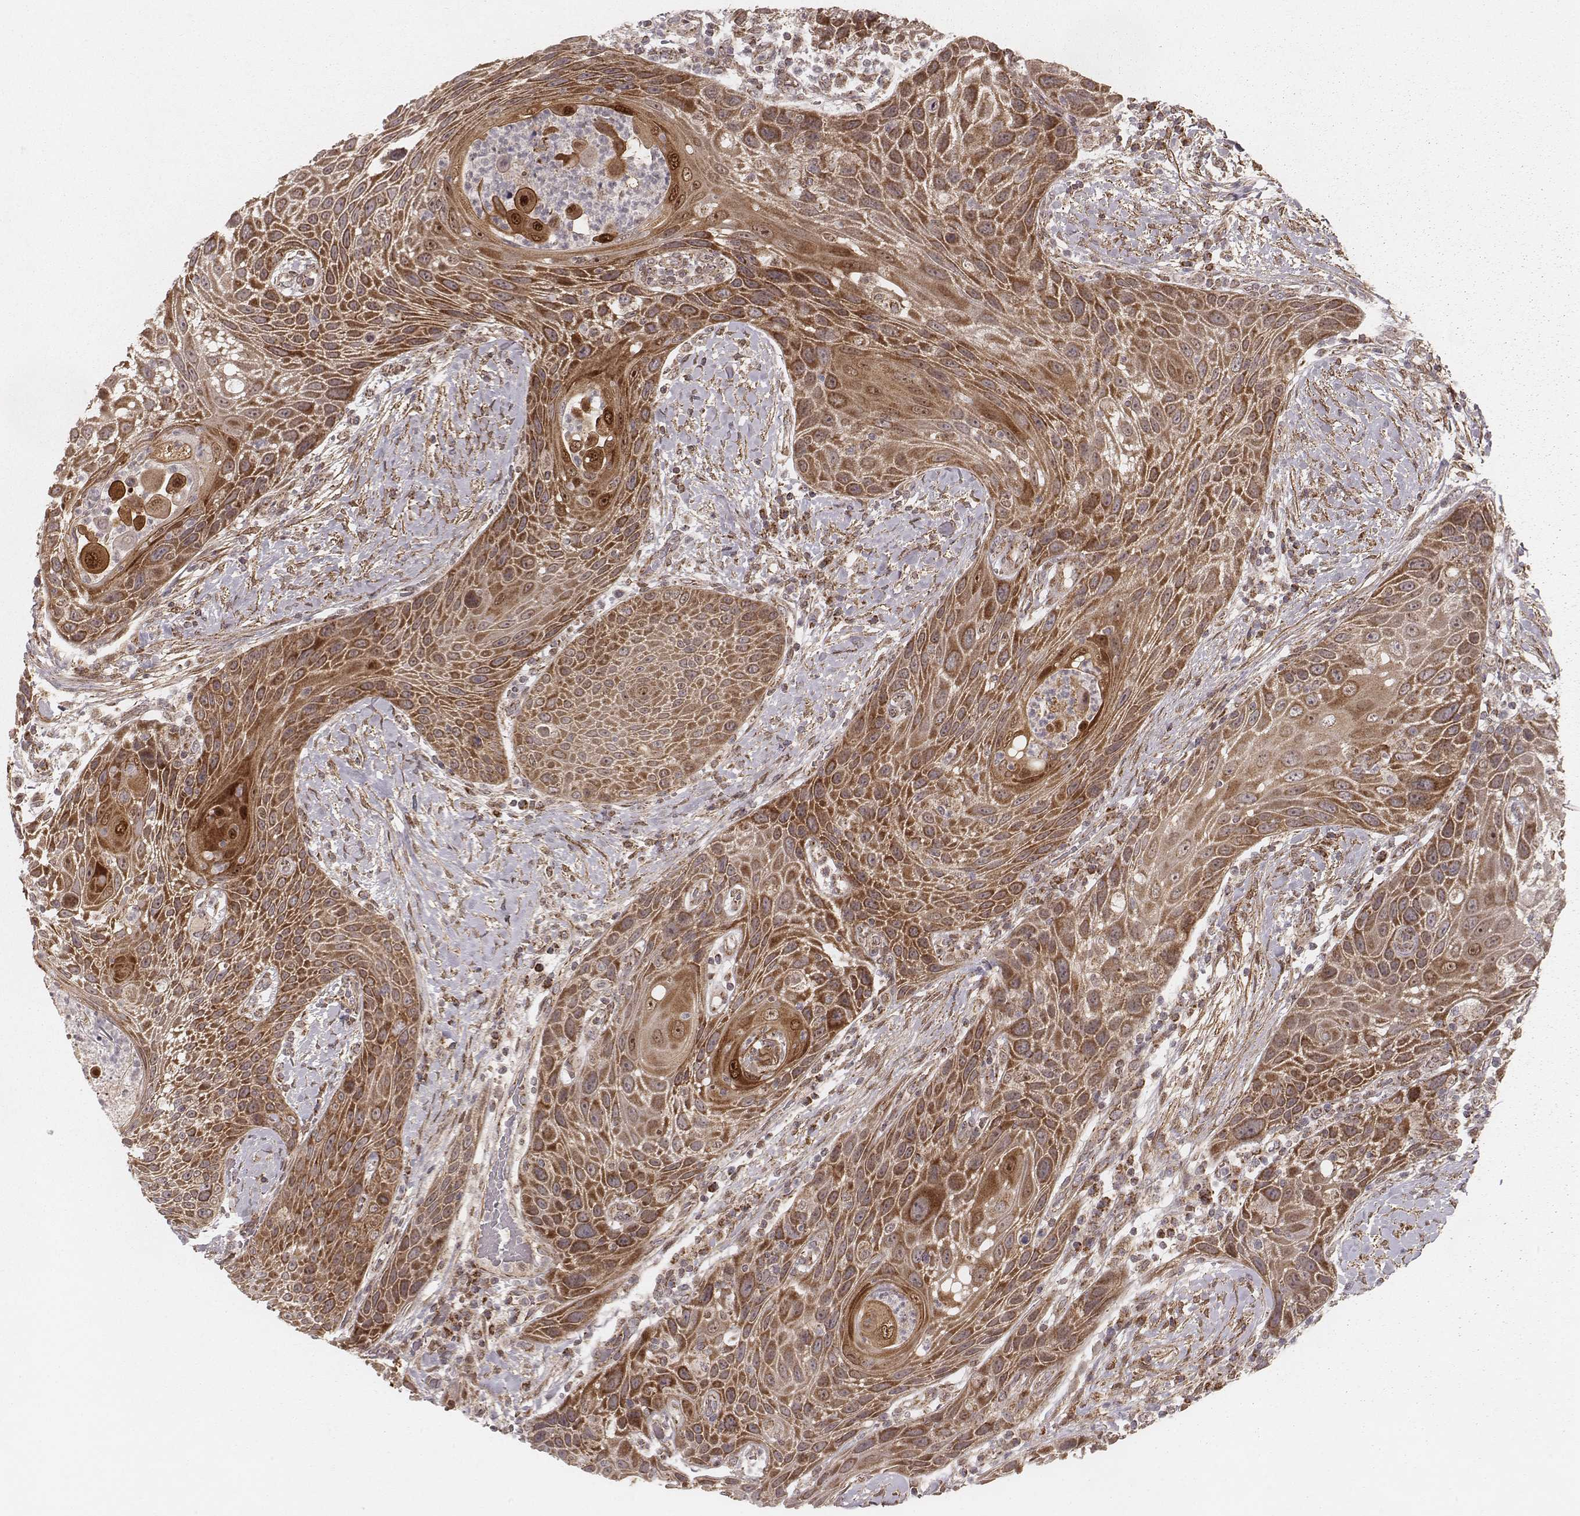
{"staining": {"intensity": "moderate", "quantity": ">75%", "location": "cytoplasmic/membranous"}, "tissue": "head and neck cancer", "cell_type": "Tumor cells", "image_type": "cancer", "snomed": [{"axis": "morphology", "description": "Squamous cell carcinoma, NOS"}, {"axis": "topography", "description": "Head-Neck"}], "caption": "A histopathology image showing moderate cytoplasmic/membranous positivity in approximately >75% of tumor cells in head and neck cancer, as visualized by brown immunohistochemical staining.", "gene": "NDUFA7", "patient": {"sex": "male", "age": 69}}